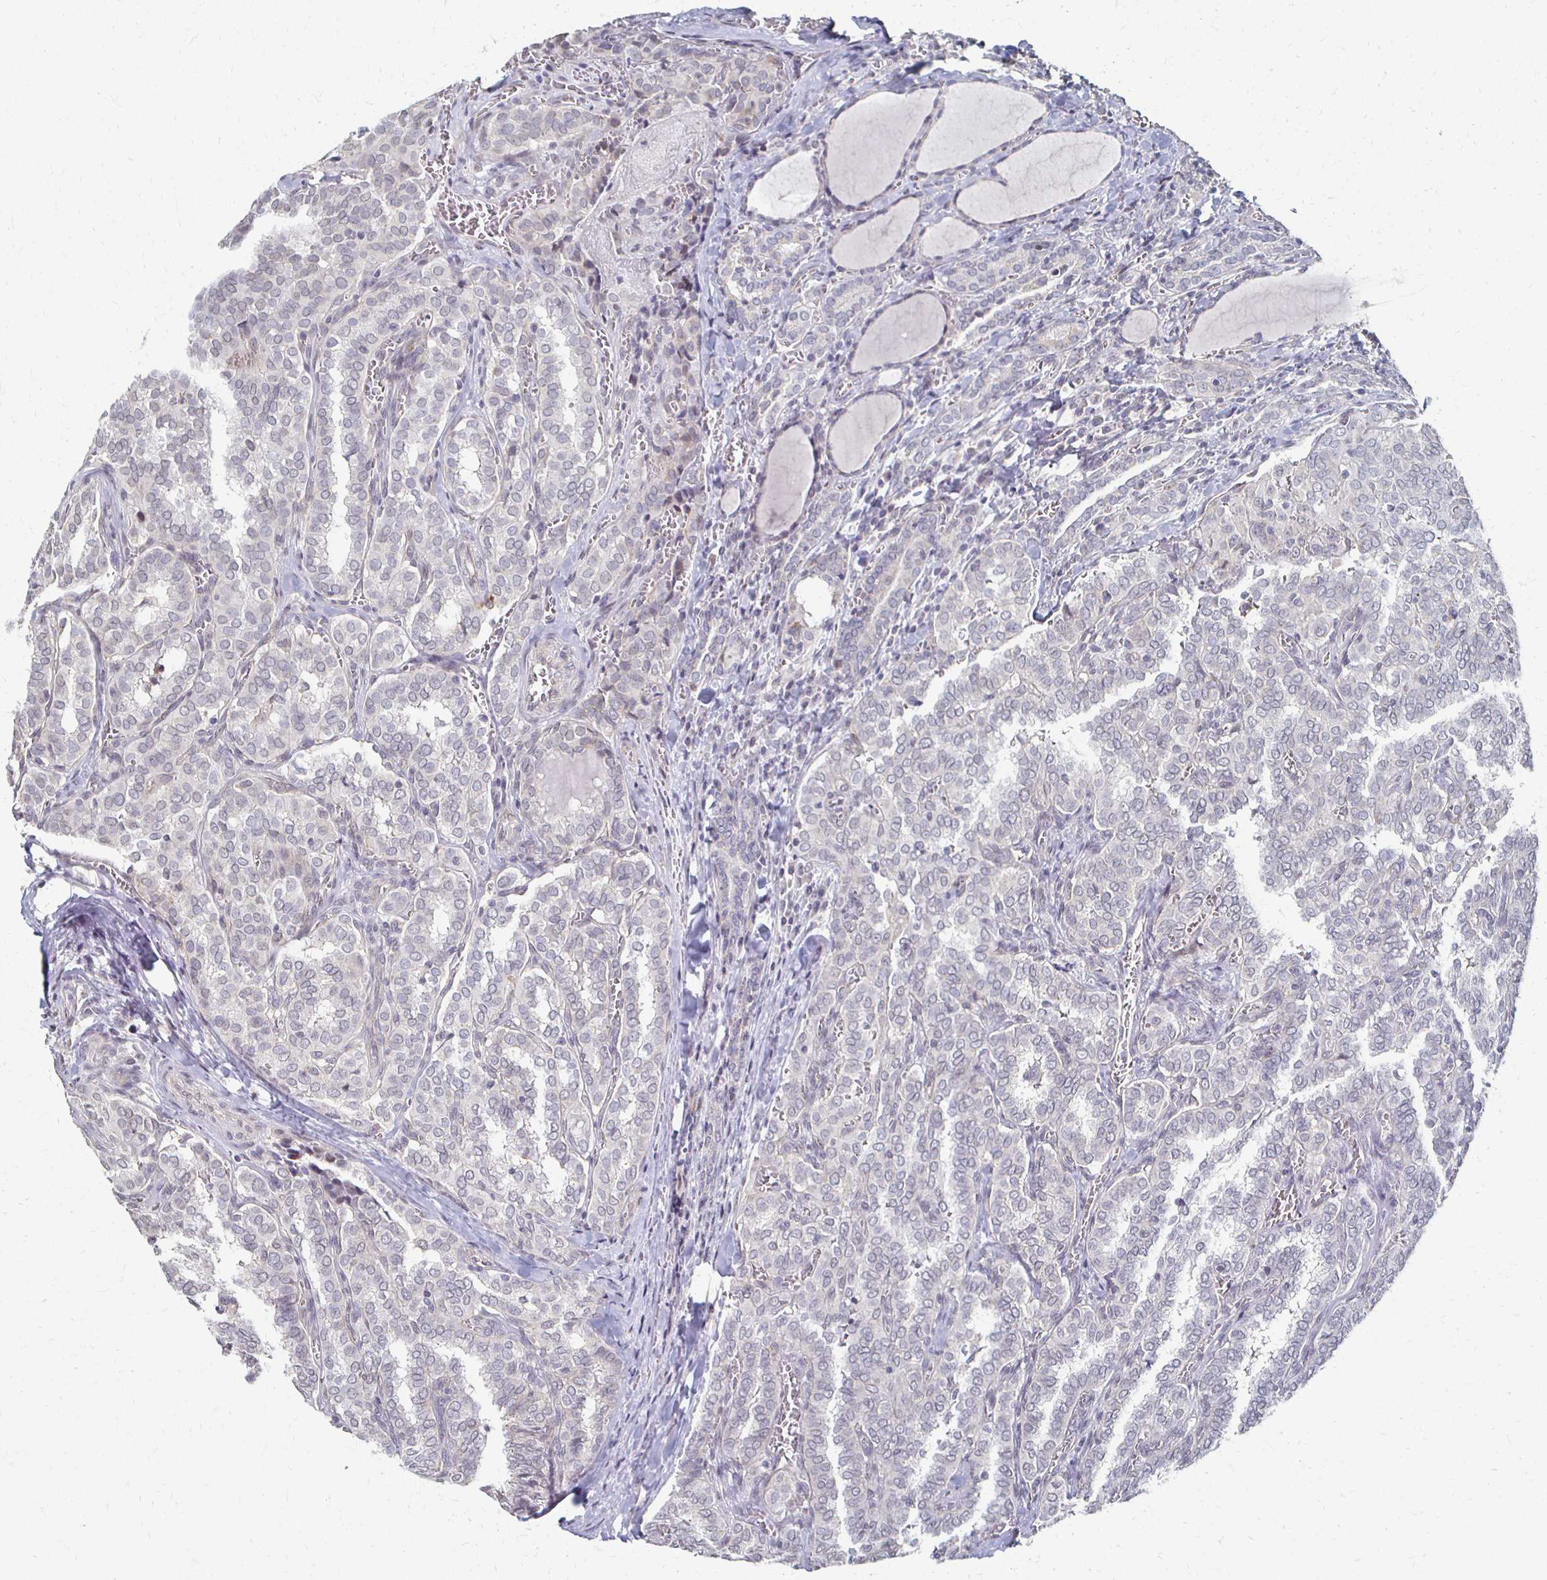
{"staining": {"intensity": "negative", "quantity": "none", "location": "none"}, "tissue": "thyroid cancer", "cell_type": "Tumor cells", "image_type": "cancer", "snomed": [{"axis": "morphology", "description": "Papillary adenocarcinoma, NOS"}, {"axis": "topography", "description": "Thyroid gland"}], "caption": "Histopathology image shows no significant protein positivity in tumor cells of papillary adenocarcinoma (thyroid). (Stains: DAB (3,3'-diaminobenzidine) IHC with hematoxylin counter stain, Microscopy: brightfield microscopy at high magnification).", "gene": "DAB1", "patient": {"sex": "female", "age": 30}}